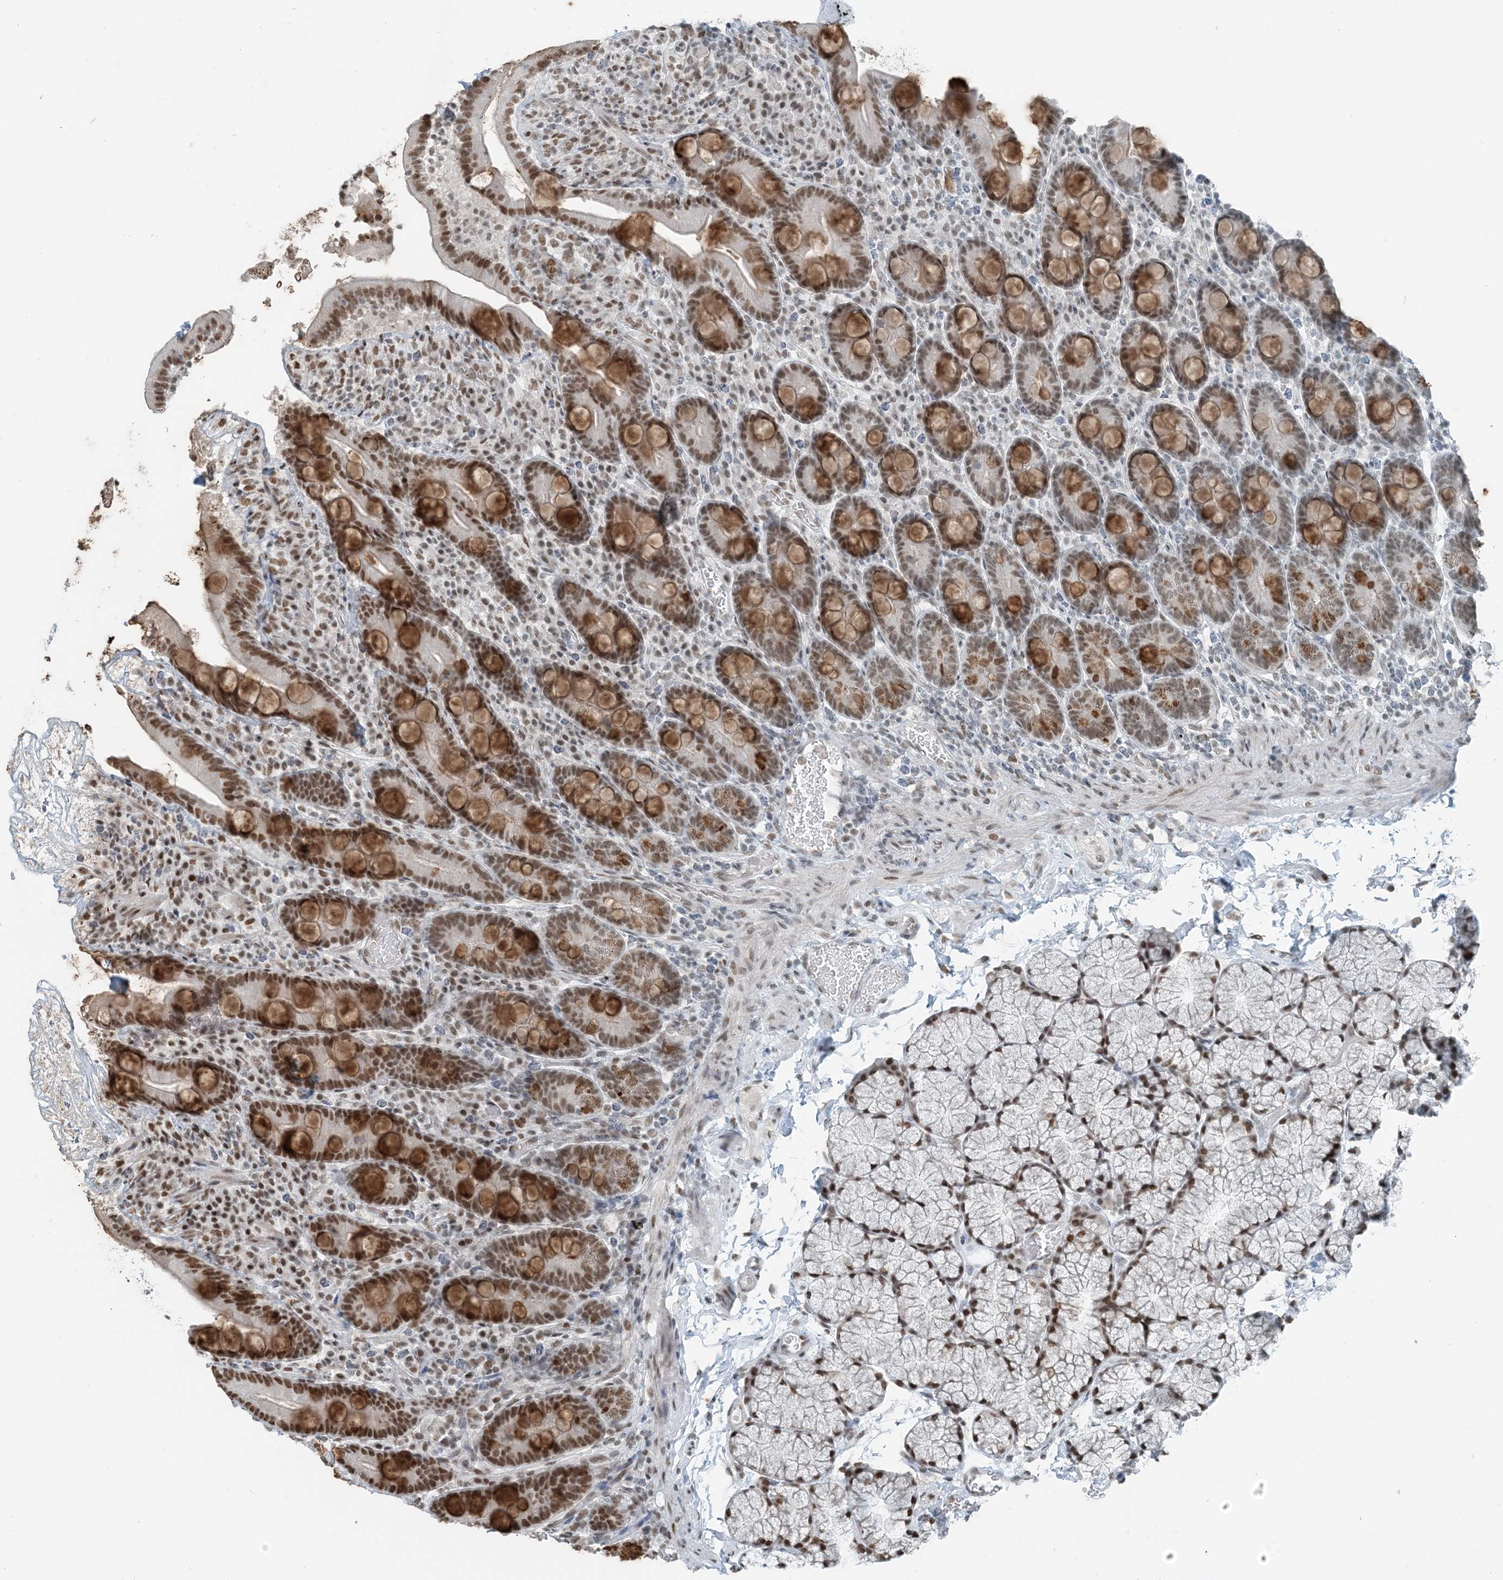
{"staining": {"intensity": "strong", "quantity": "25%-75%", "location": "cytoplasmic/membranous,nuclear"}, "tissue": "duodenum", "cell_type": "Glandular cells", "image_type": "normal", "snomed": [{"axis": "morphology", "description": "Normal tissue, NOS"}, {"axis": "topography", "description": "Duodenum"}], "caption": "High-power microscopy captured an immunohistochemistry (IHC) photomicrograph of normal duodenum, revealing strong cytoplasmic/membranous,nuclear positivity in approximately 25%-75% of glandular cells. Using DAB (3,3'-diaminobenzidine) (brown) and hematoxylin (blue) stains, captured at high magnification using brightfield microscopy.", "gene": "ZNF500", "patient": {"sex": "male", "age": 35}}